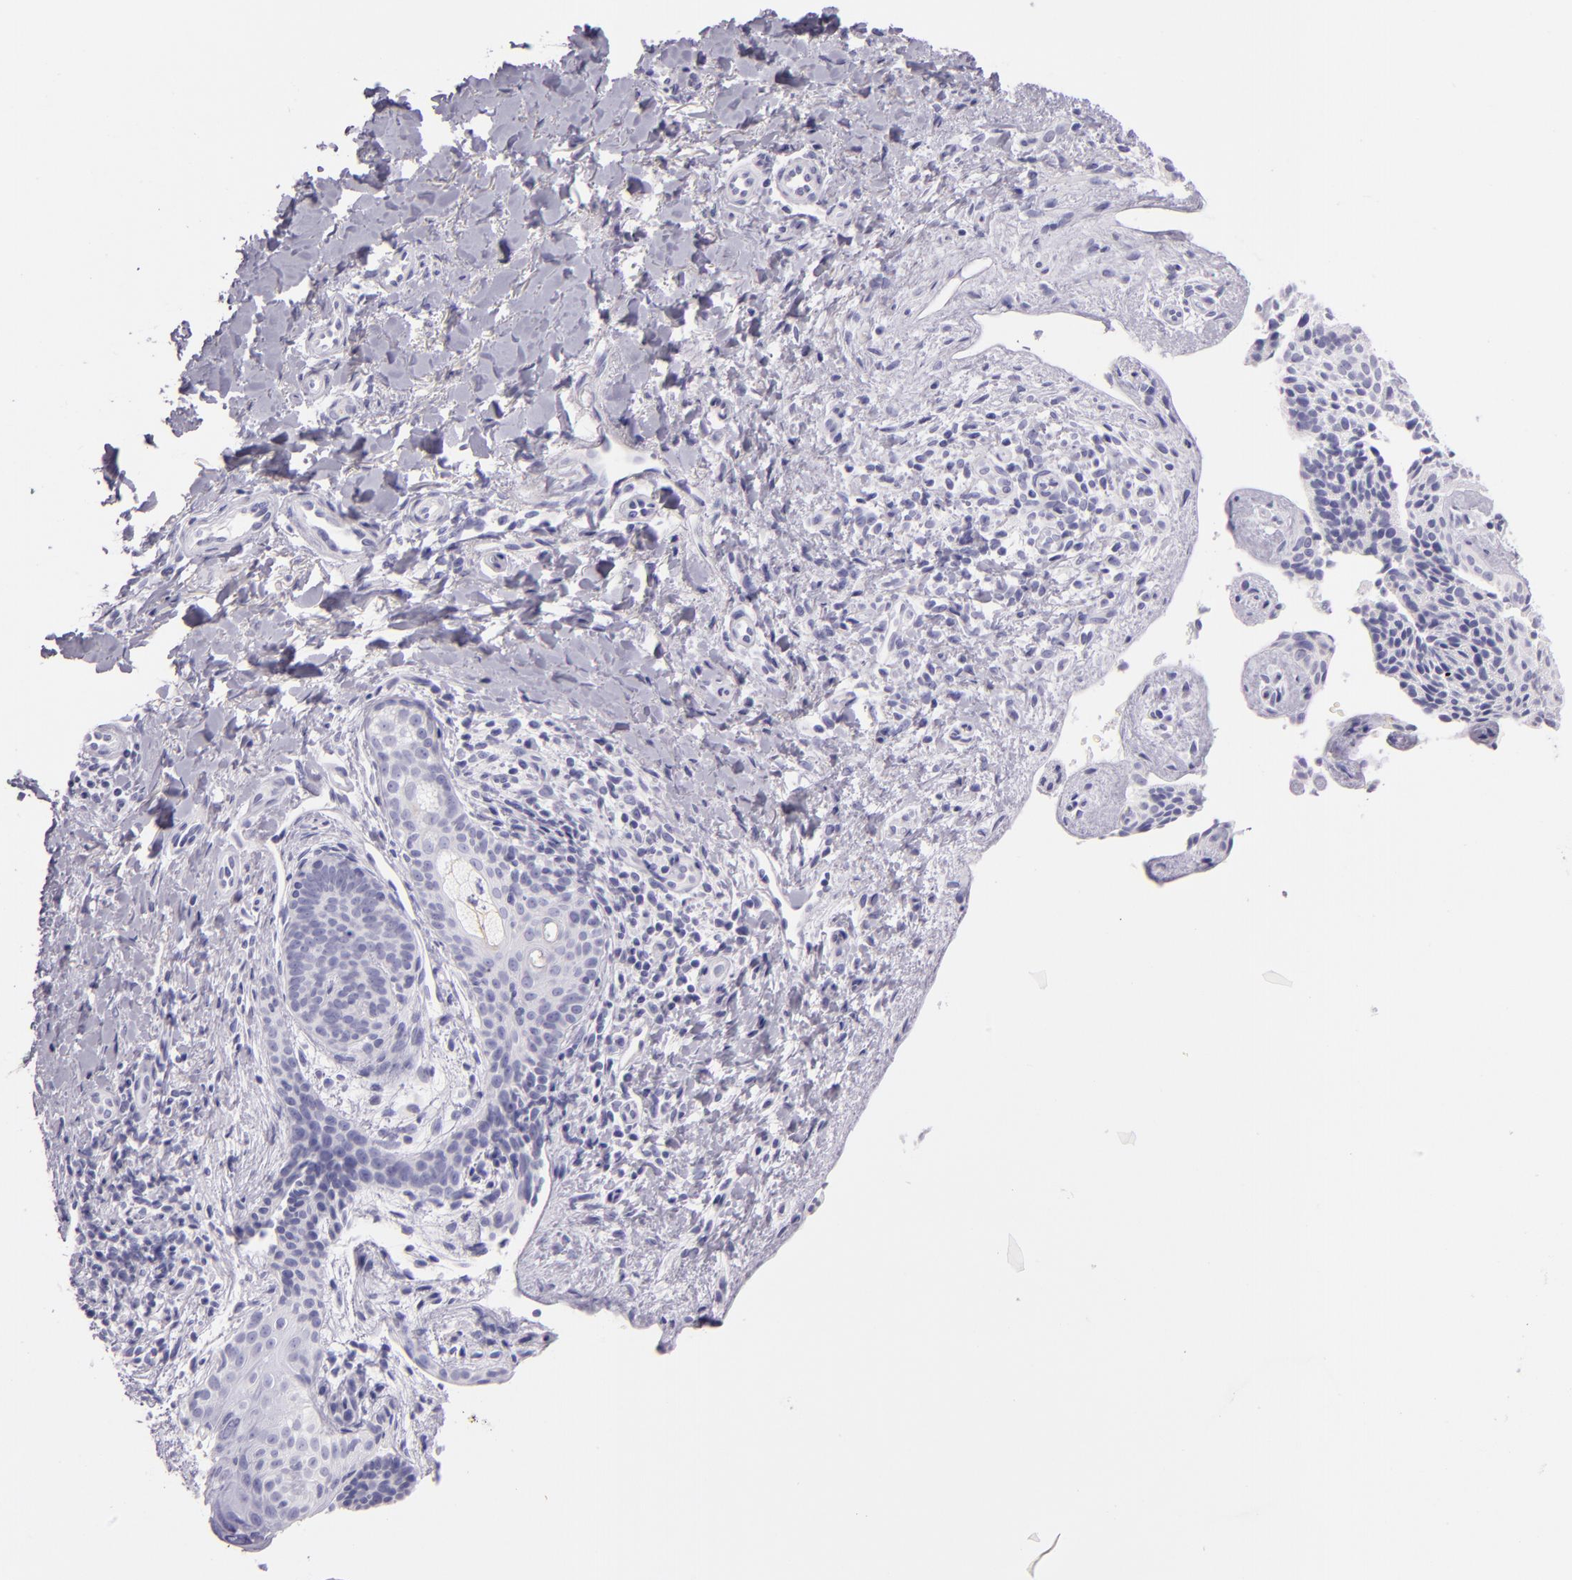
{"staining": {"intensity": "negative", "quantity": "none", "location": "none"}, "tissue": "skin cancer", "cell_type": "Tumor cells", "image_type": "cancer", "snomed": [{"axis": "morphology", "description": "Basal cell carcinoma"}, {"axis": "topography", "description": "Skin"}], "caption": "Image shows no significant protein positivity in tumor cells of basal cell carcinoma (skin). Nuclei are stained in blue.", "gene": "CEACAM1", "patient": {"sex": "female", "age": 78}}